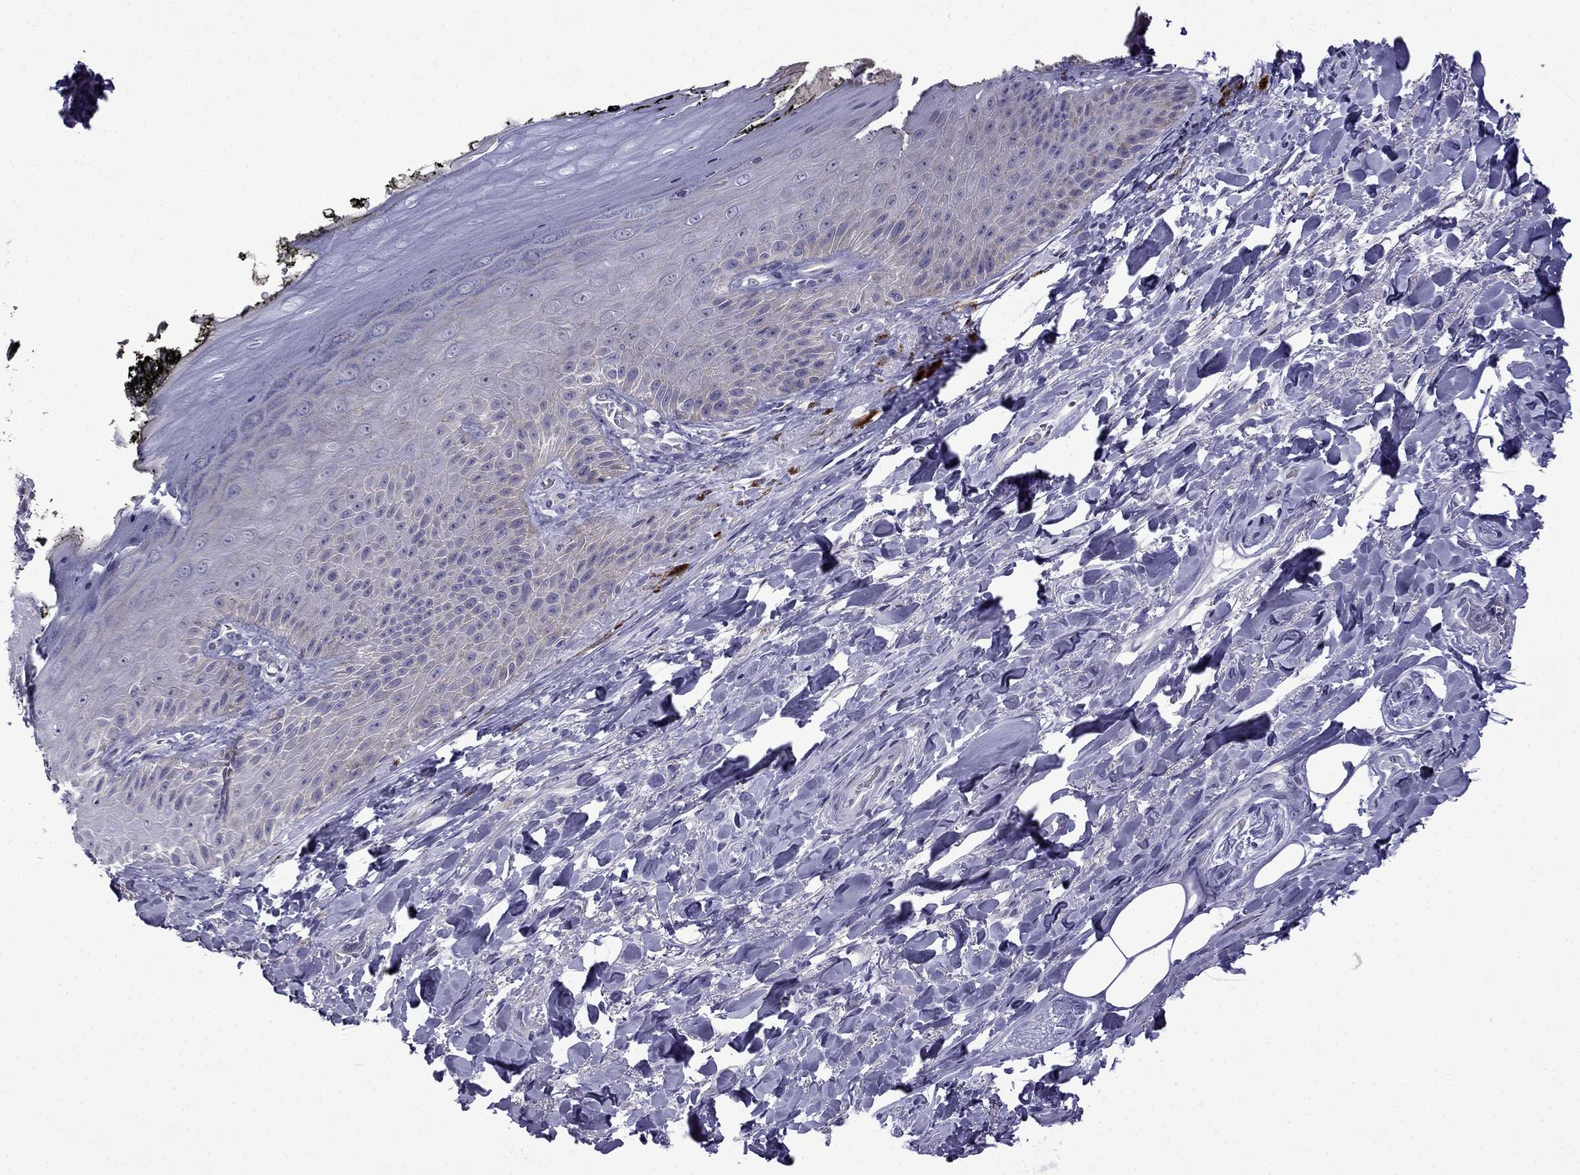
{"staining": {"intensity": "negative", "quantity": "none", "location": "none"}, "tissue": "skin", "cell_type": "Epidermal cells", "image_type": "normal", "snomed": [{"axis": "morphology", "description": "Normal tissue, NOS"}, {"axis": "topography", "description": "Anal"}, {"axis": "topography", "description": "Peripheral nerve tissue"}], "caption": "Human skin stained for a protein using immunohistochemistry reveals no expression in epidermal cells.", "gene": "POM121L12", "patient": {"sex": "male", "age": 53}}